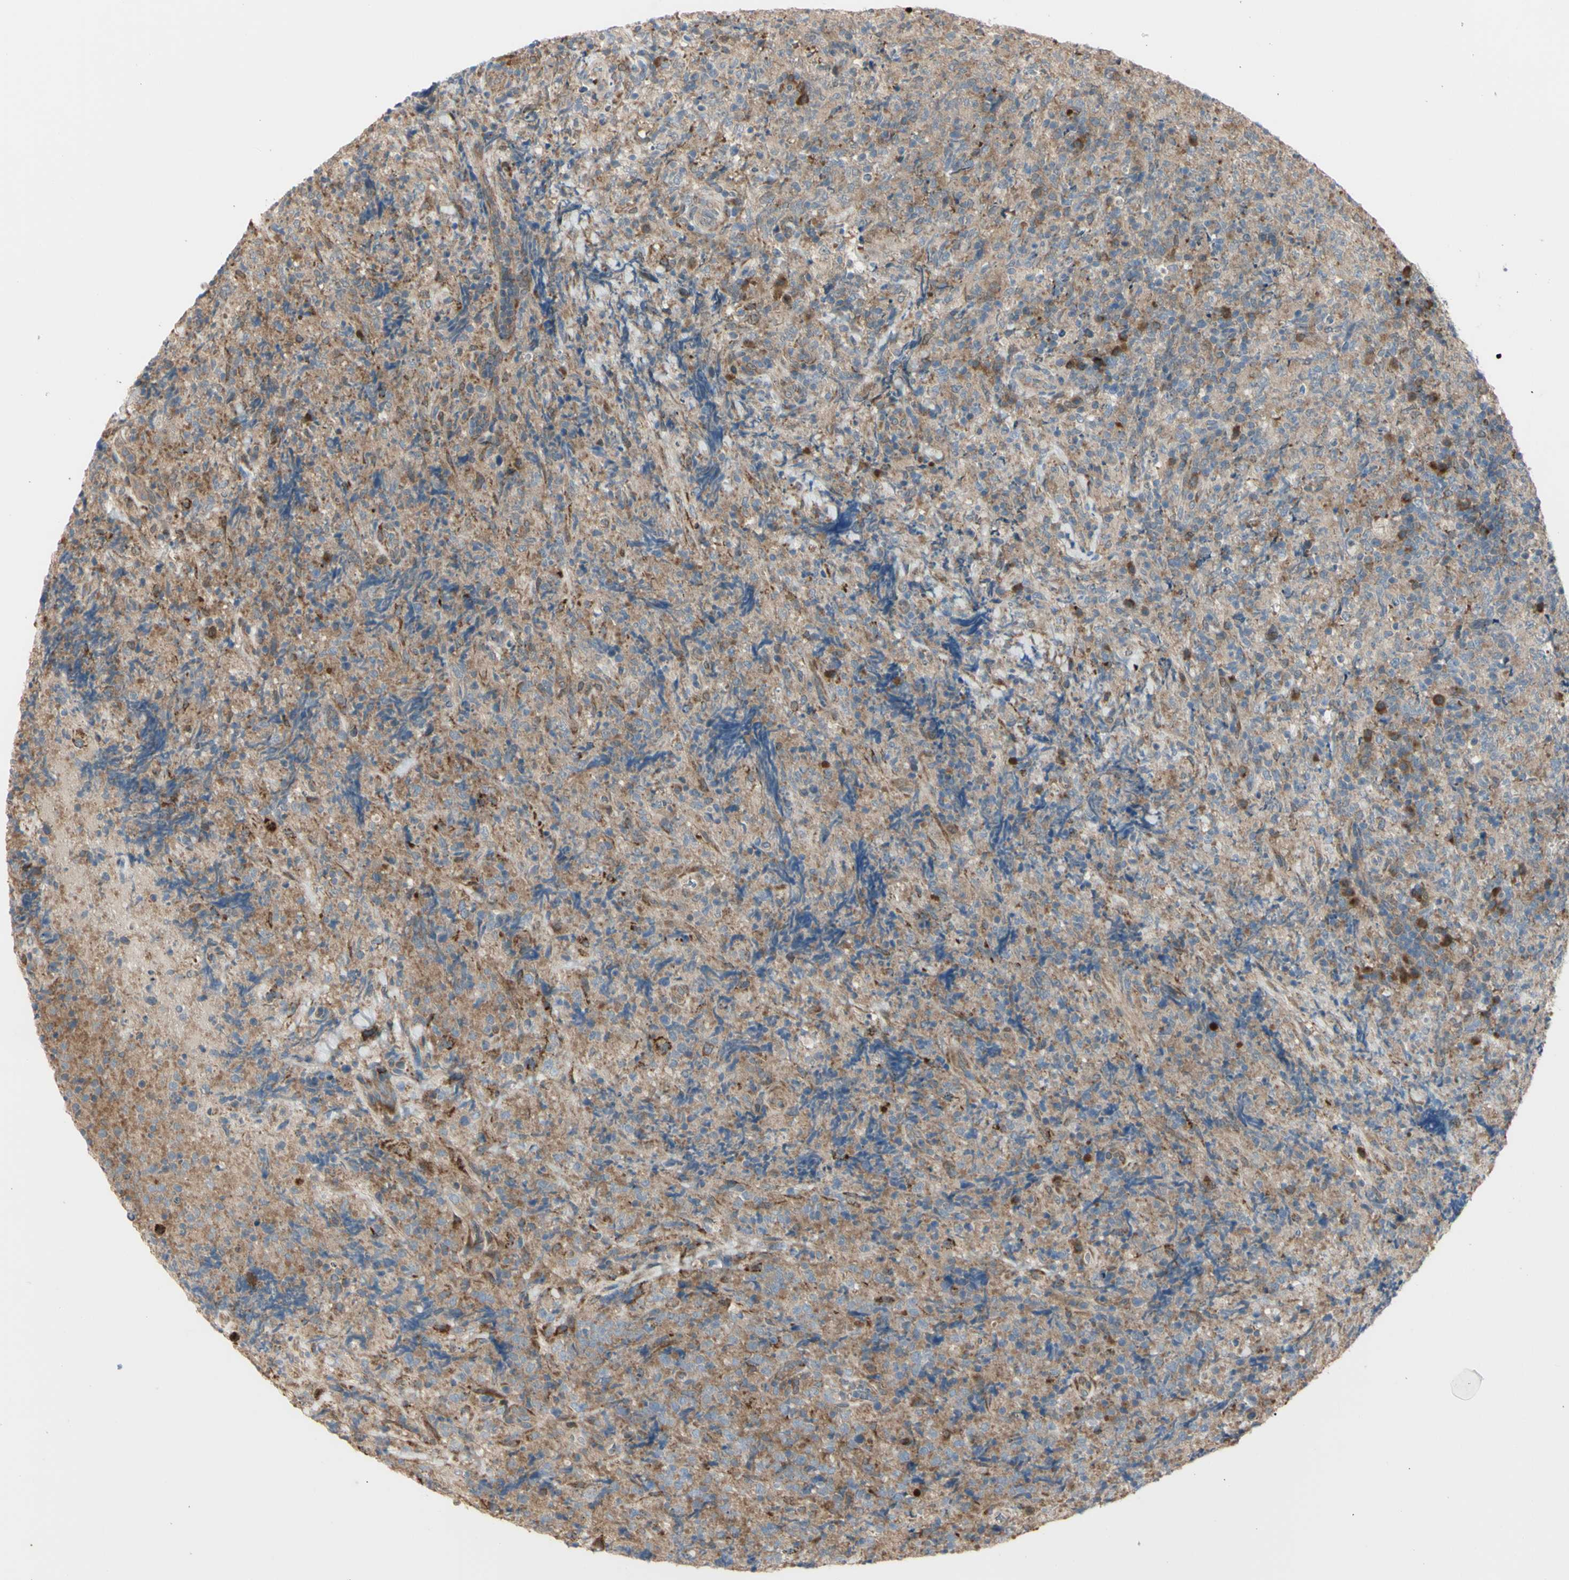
{"staining": {"intensity": "moderate", "quantity": "25%-75%", "location": "cytoplasmic/membranous"}, "tissue": "lymphoma", "cell_type": "Tumor cells", "image_type": "cancer", "snomed": [{"axis": "morphology", "description": "Malignant lymphoma, non-Hodgkin's type, High grade"}, {"axis": "topography", "description": "Tonsil"}], "caption": "IHC histopathology image of neoplastic tissue: lymphoma stained using immunohistochemistry demonstrates medium levels of moderate protein expression localized specifically in the cytoplasmic/membranous of tumor cells, appearing as a cytoplasmic/membranous brown color.", "gene": "EIF5A", "patient": {"sex": "female", "age": 36}}